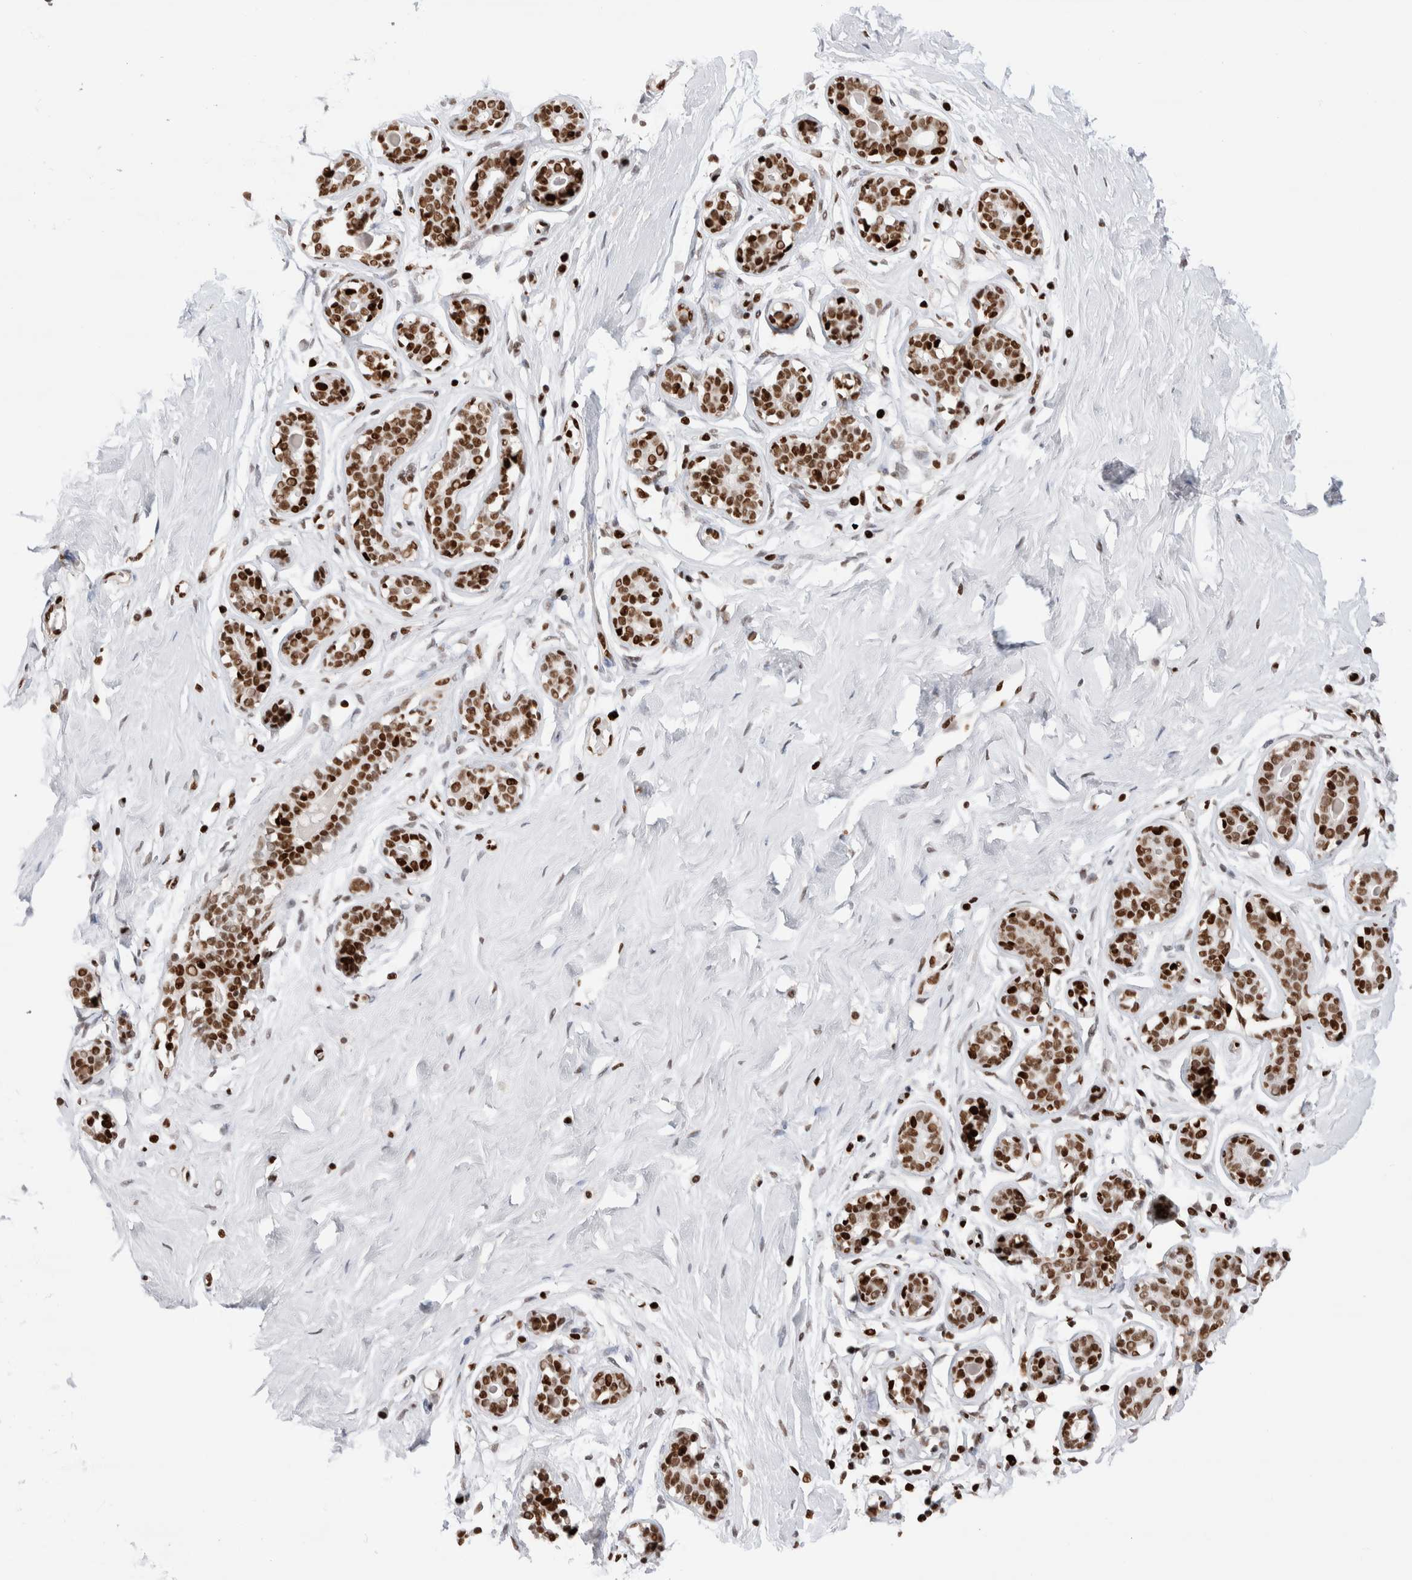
{"staining": {"intensity": "weak", "quantity": ">75%", "location": "nuclear"}, "tissue": "breast", "cell_type": "Adipocytes", "image_type": "normal", "snomed": [{"axis": "morphology", "description": "Normal tissue, NOS"}, {"axis": "topography", "description": "Breast"}], "caption": "This micrograph displays benign breast stained with IHC to label a protein in brown. The nuclear of adipocytes show weak positivity for the protein. Nuclei are counter-stained blue.", "gene": "C17orf49", "patient": {"sex": "female", "age": 23}}